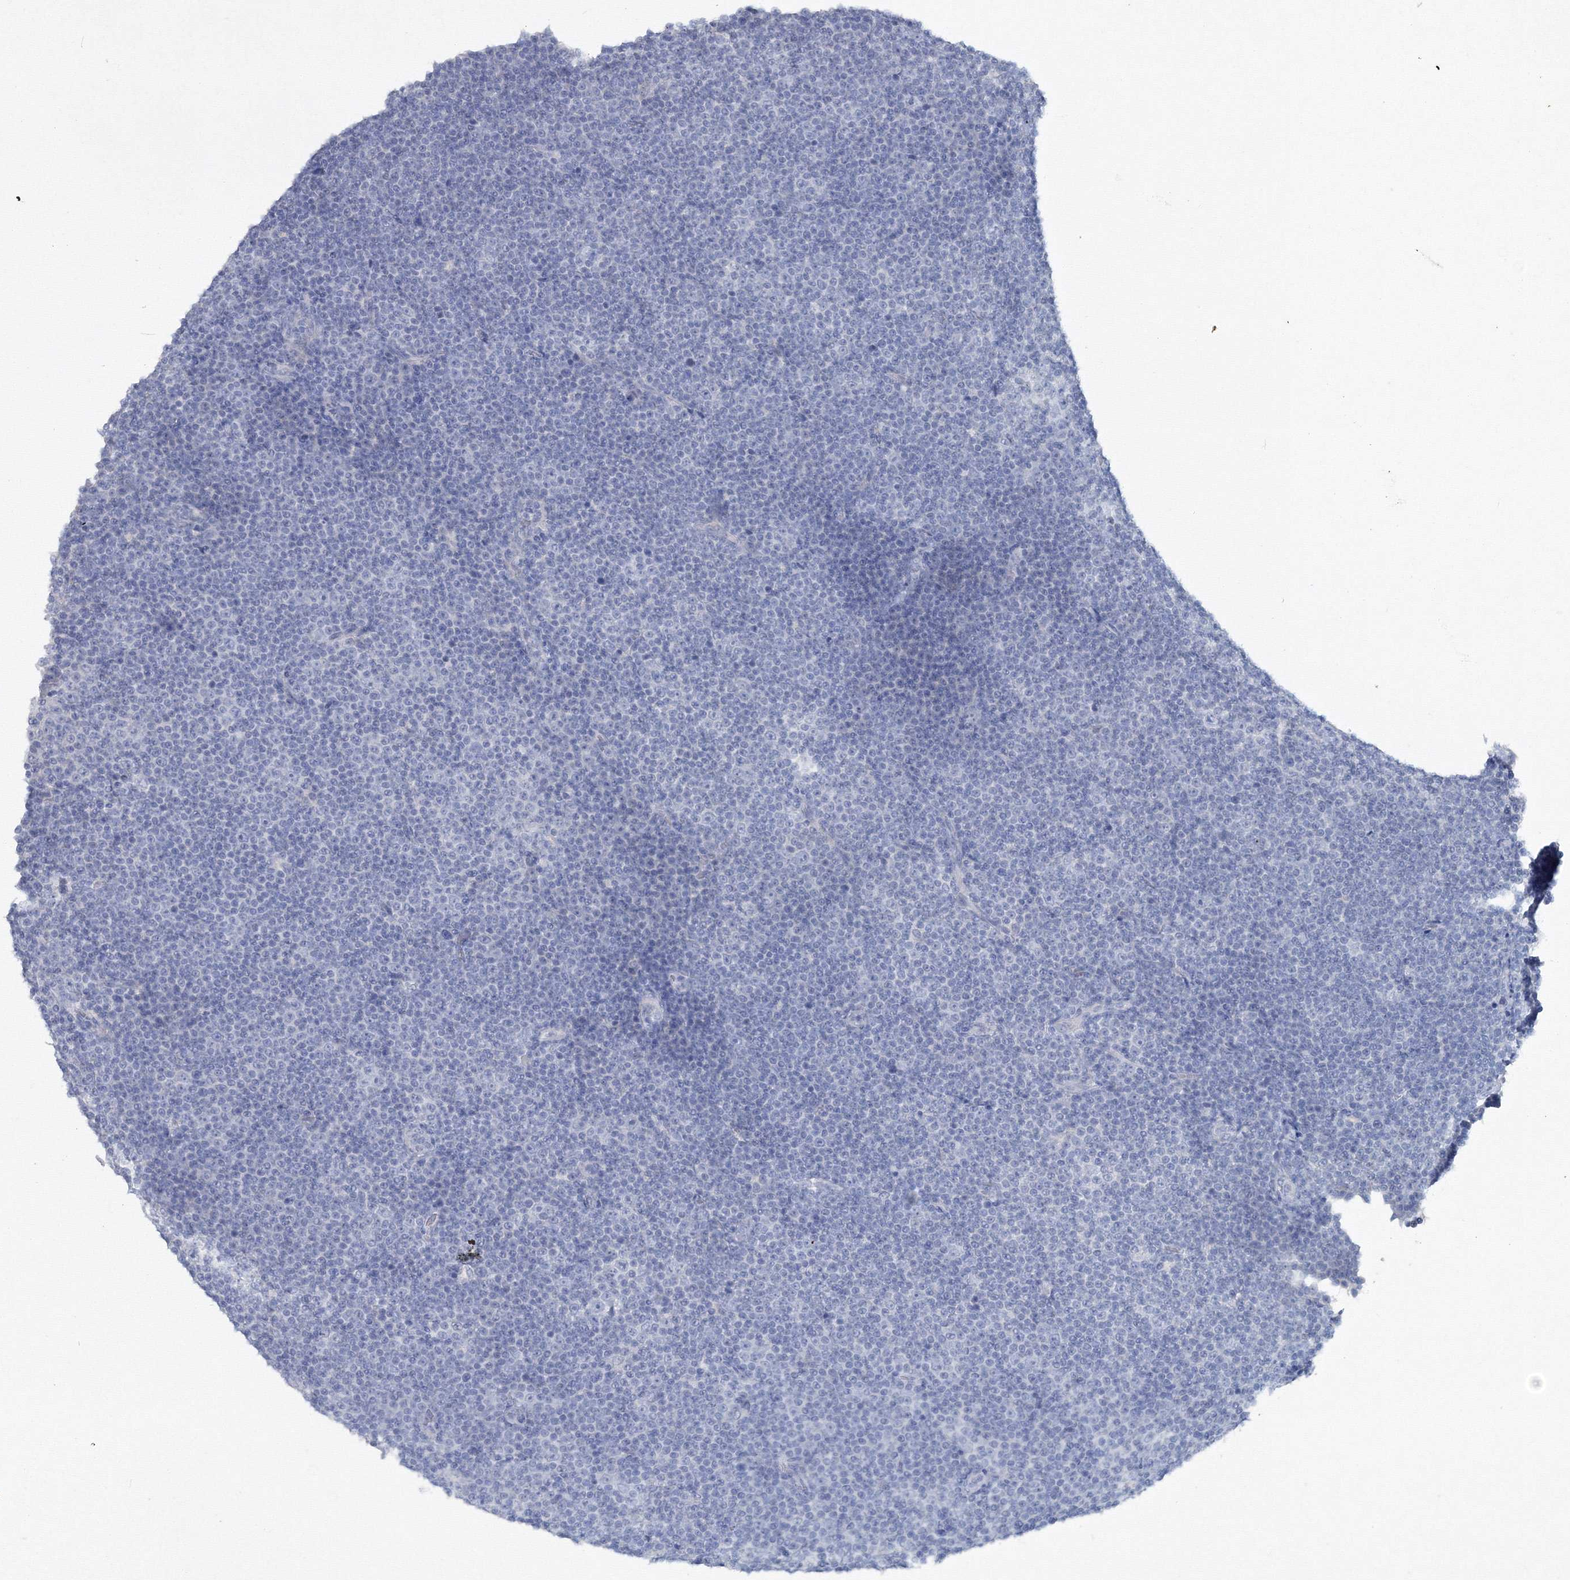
{"staining": {"intensity": "negative", "quantity": "none", "location": "none"}, "tissue": "lymphoma", "cell_type": "Tumor cells", "image_type": "cancer", "snomed": [{"axis": "morphology", "description": "Malignant lymphoma, non-Hodgkin's type, Low grade"}, {"axis": "topography", "description": "Lymph node"}], "caption": "An image of human malignant lymphoma, non-Hodgkin's type (low-grade) is negative for staining in tumor cells. (DAB immunohistochemistry (IHC), high magnification).", "gene": "GCKR", "patient": {"sex": "female", "age": 67}}